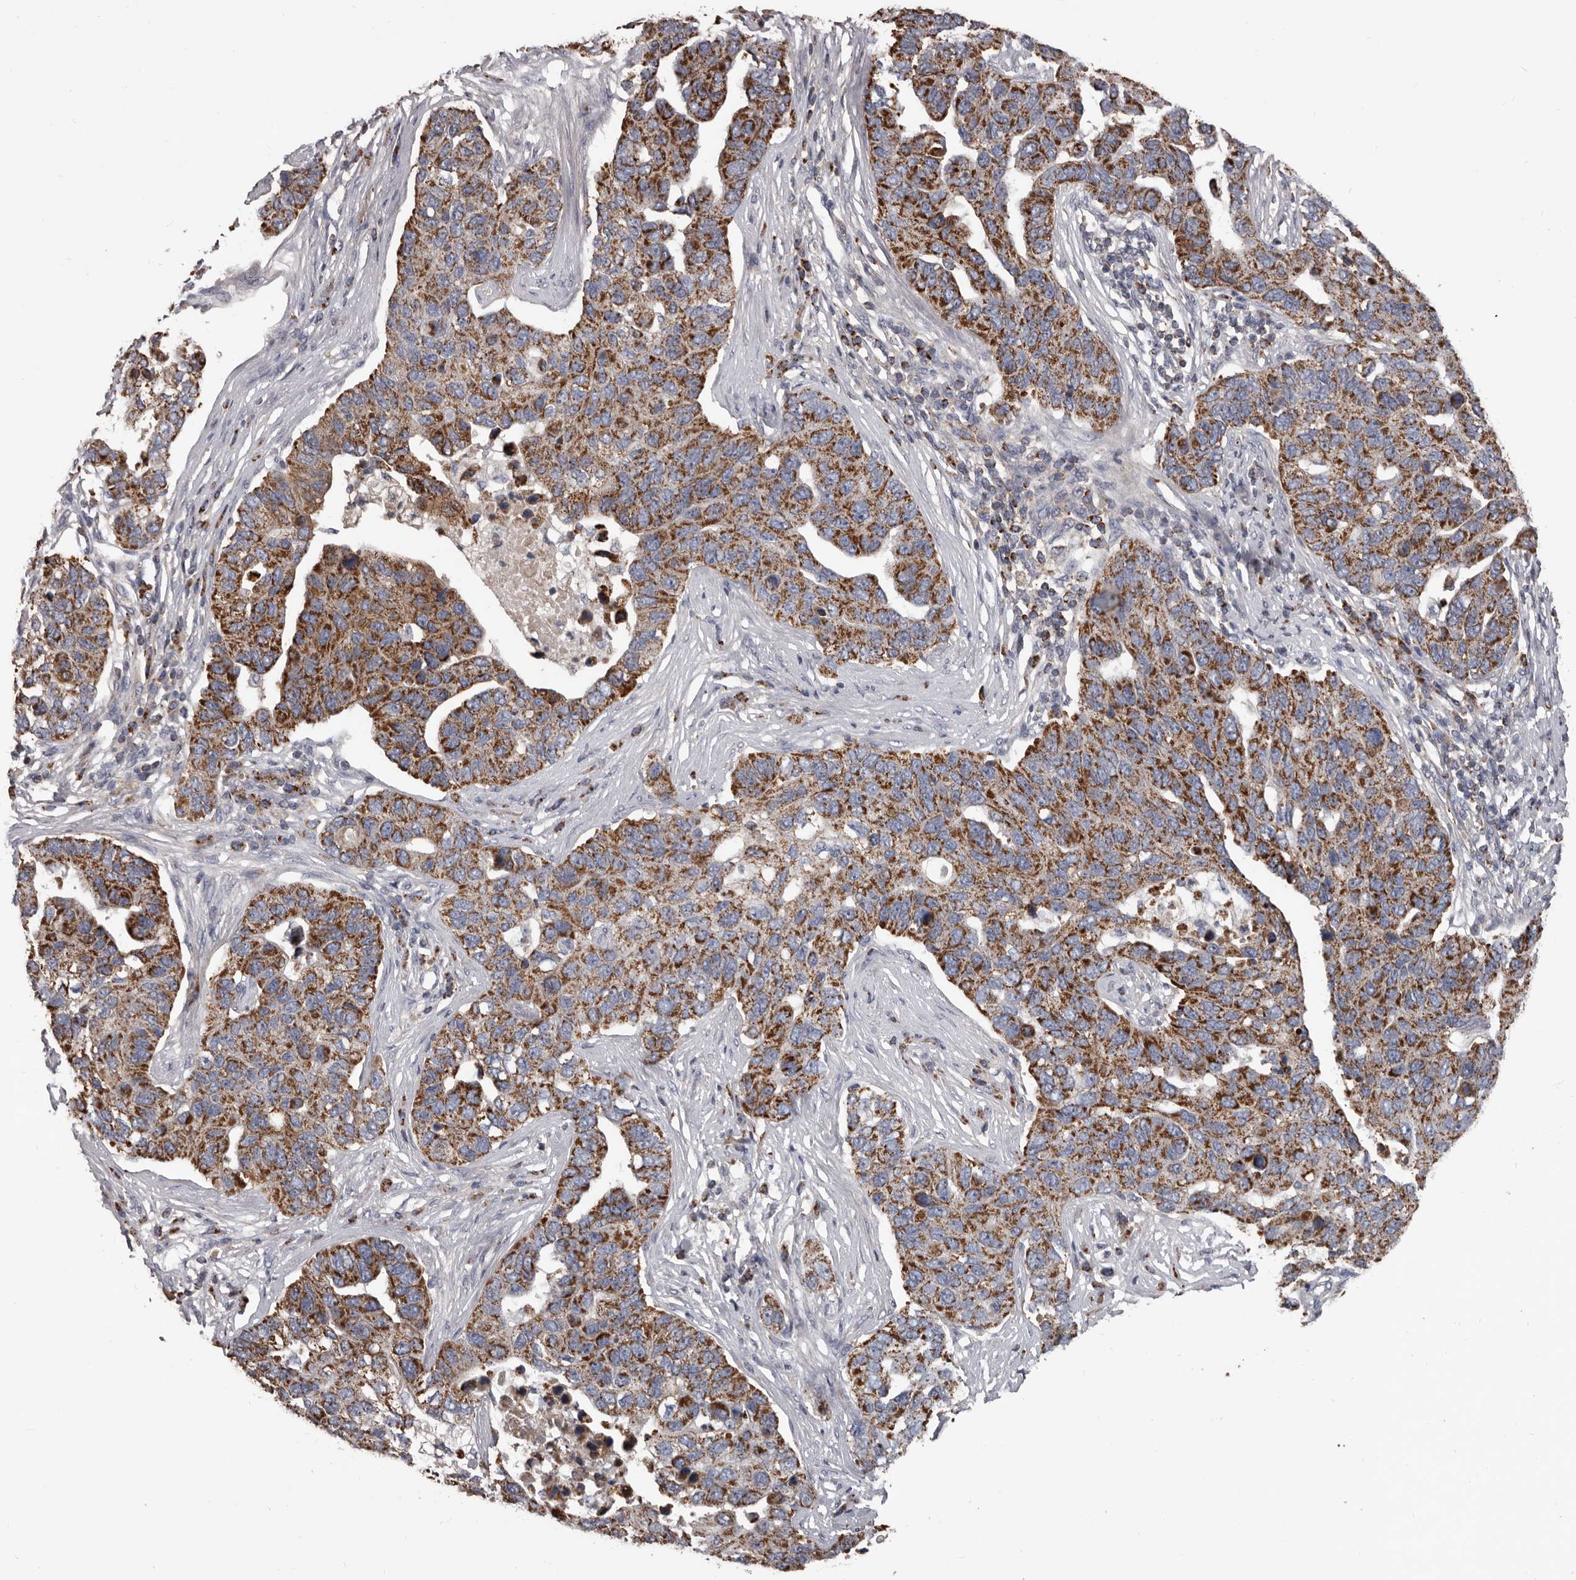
{"staining": {"intensity": "strong", "quantity": ">75%", "location": "cytoplasmic/membranous"}, "tissue": "pancreatic cancer", "cell_type": "Tumor cells", "image_type": "cancer", "snomed": [{"axis": "morphology", "description": "Adenocarcinoma, NOS"}, {"axis": "topography", "description": "Pancreas"}], "caption": "High-power microscopy captured an immunohistochemistry histopathology image of pancreatic cancer, revealing strong cytoplasmic/membranous staining in about >75% of tumor cells. Nuclei are stained in blue.", "gene": "ALDH5A1", "patient": {"sex": "female", "age": 61}}